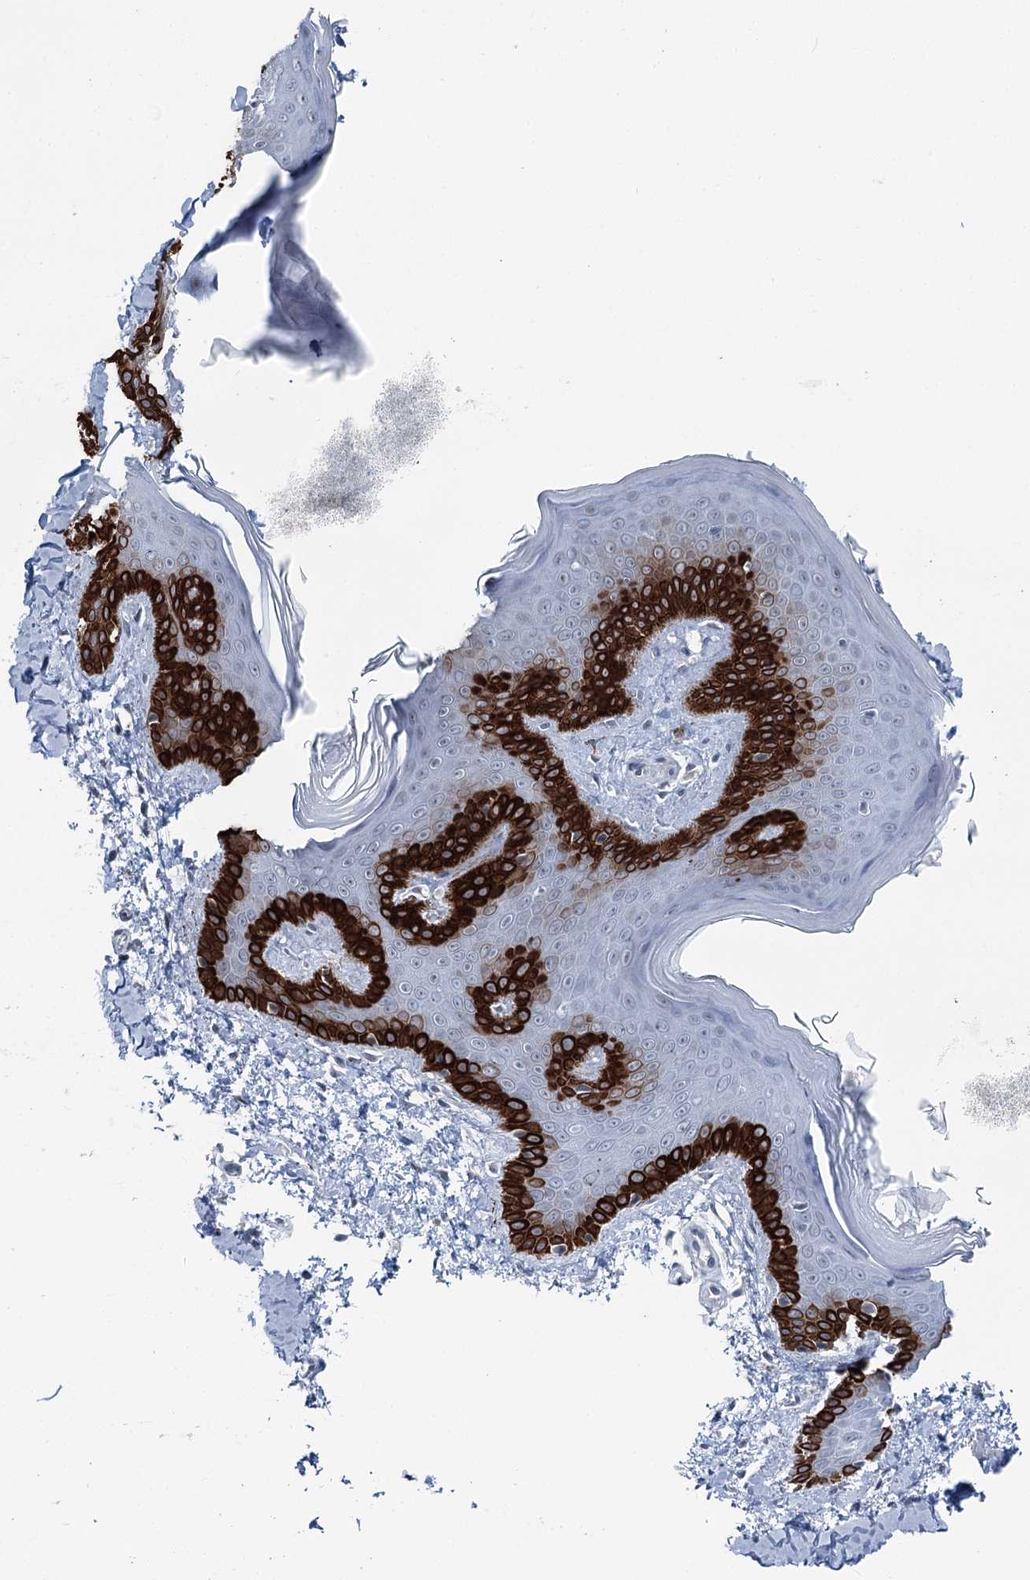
{"staining": {"intensity": "negative", "quantity": "none", "location": "none"}, "tissue": "skin", "cell_type": "Fibroblasts", "image_type": "normal", "snomed": [{"axis": "morphology", "description": "Normal tissue, NOS"}, {"axis": "topography", "description": "Skin"}], "caption": "An IHC photomicrograph of benign skin is shown. There is no staining in fibroblasts of skin.", "gene": "STEEP1", "patient": {"sex": "male", "age": 36}}